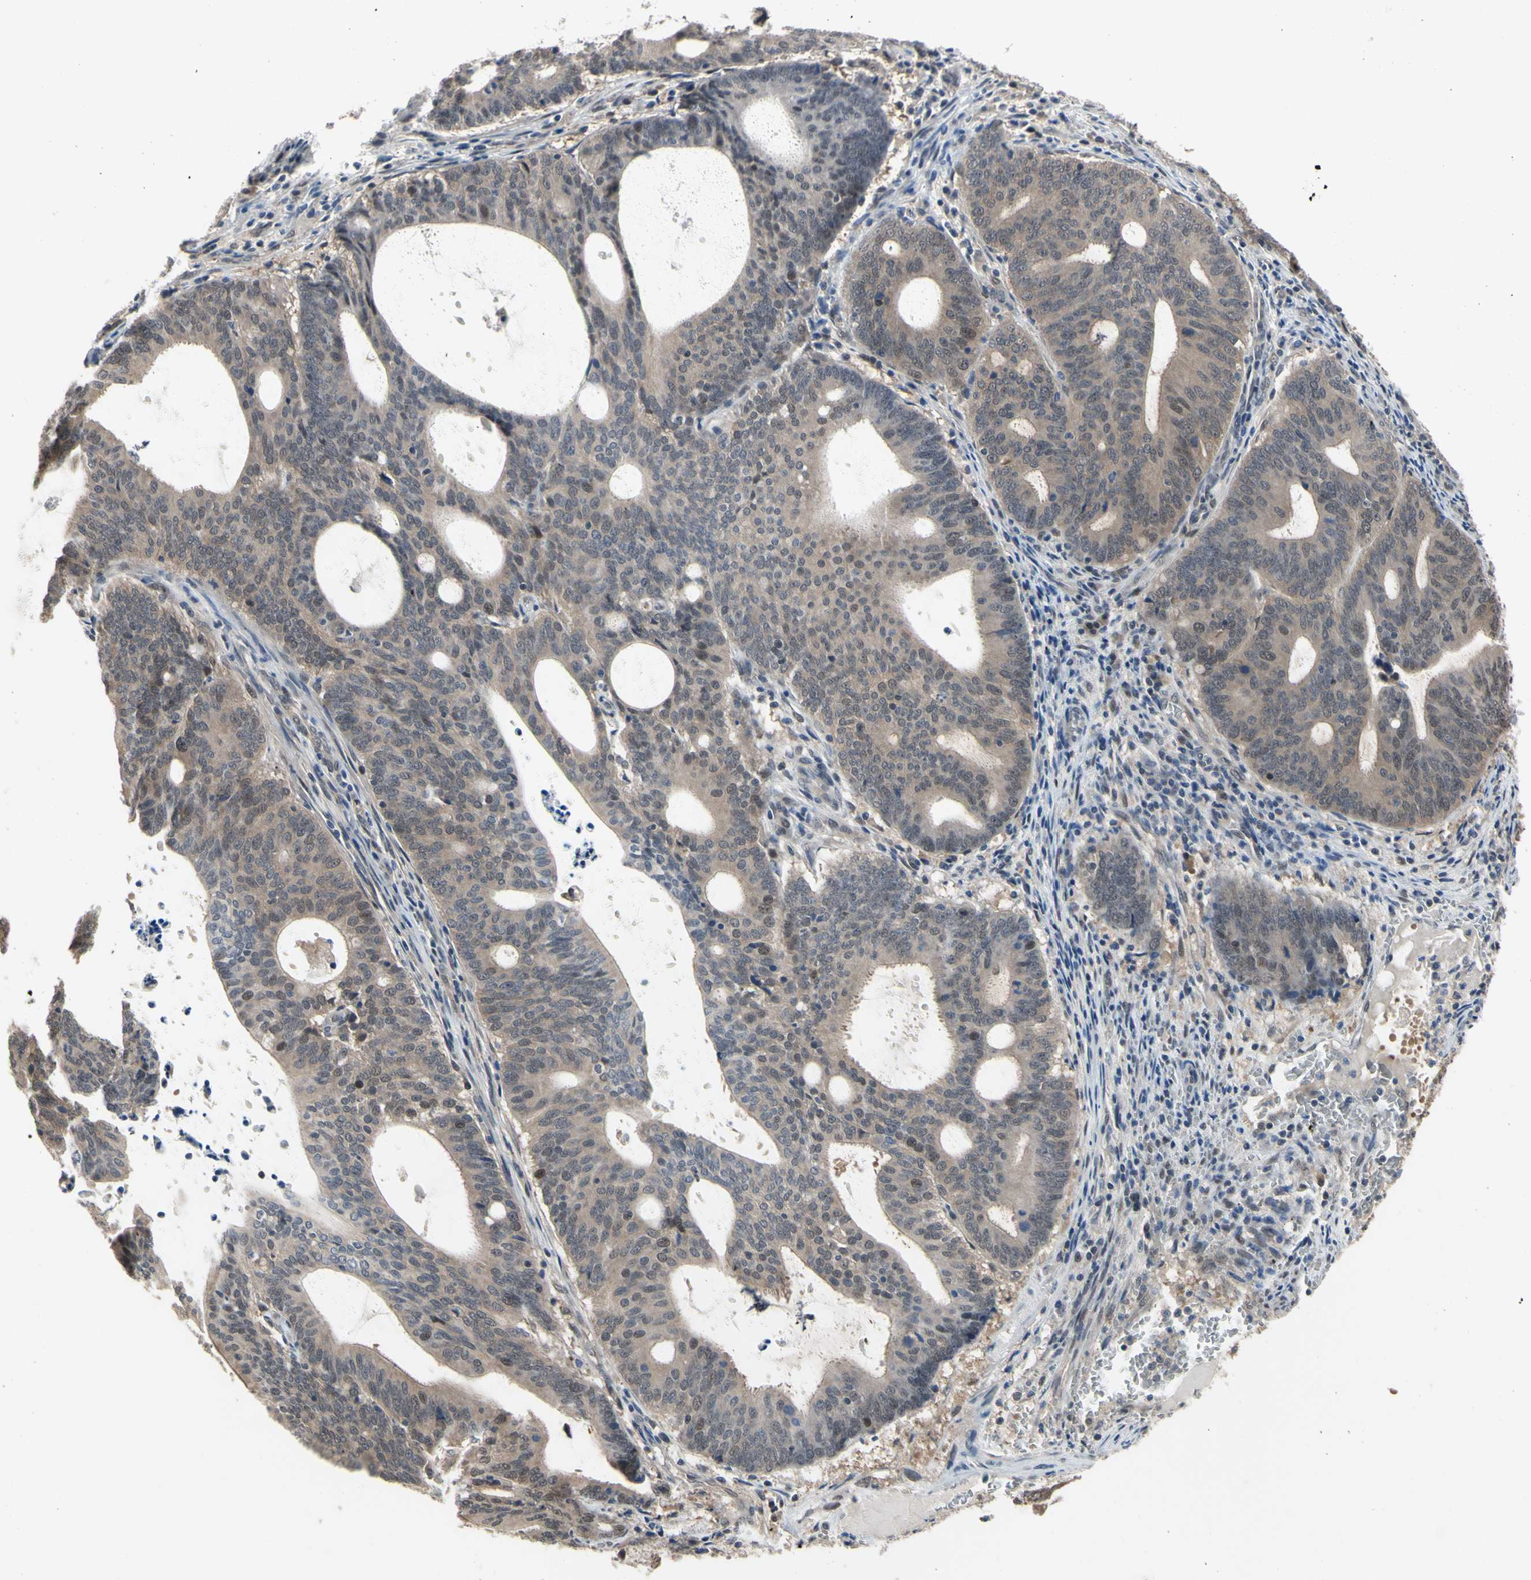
{"staining": {"intensity": "weak", "quantity": ">75%", "location": "cytoplasmic/membranous"}, "tissue": "endometrial cancer", "cell_type": "Tumor cells", "image_type": "cancer", "snomed": [{"axis": "morphology", "description": "Adenocarcinoma, NOS"}, {"axis": "topography", "description": "Uterus"}], "caption": "Immunohistochemical staining of adenocarcinoma (endometrial) shows low levels of weak cytoplasmic/membranous positivity in about >75% of tumor cells.", "gene": "HSPA4", "patient": {"sex": "female", "age": 83}}